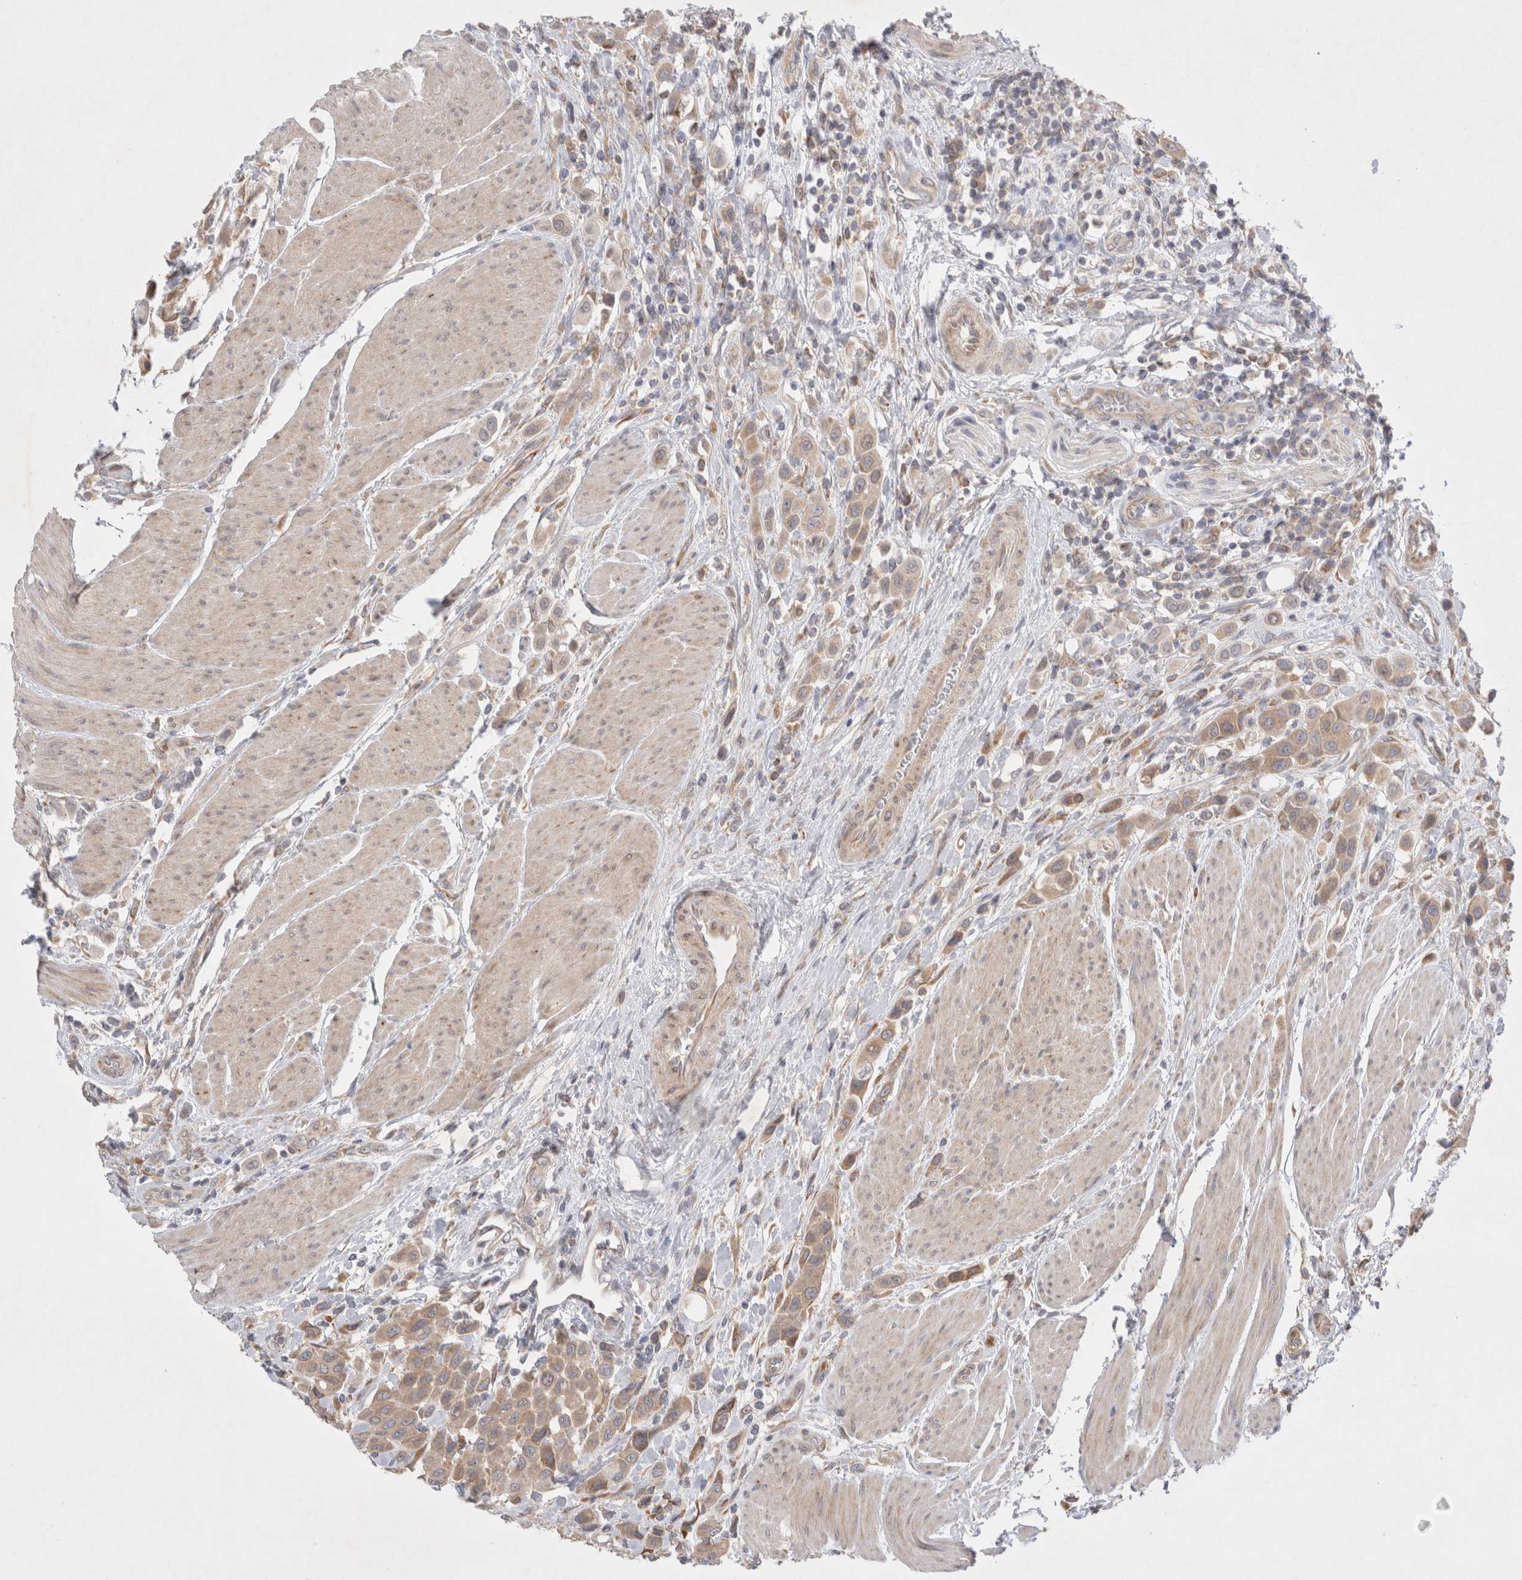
{"staining": {"intensity": "weak", "quantity": ">75%", "location": "cytoplasmic/membranous"}, "tissue": "urothelial cancer", "cell_type": "Tumor cells", "image_type": "cancer", "snomed": [{"axis": "morphology", "description": "Urothelial carcinoma, High grade"}, {"axis": "topography", "description": "Urinary bladder"}], "caption": "The photomicrograph displays a brown stain indicating the presence of a protein in the cytoplasmic/membranous of tumor cells in urothelial carcinoma (high-grade).", "gene": "NPC1", "patient": {"sex": "male", "age": 50}}